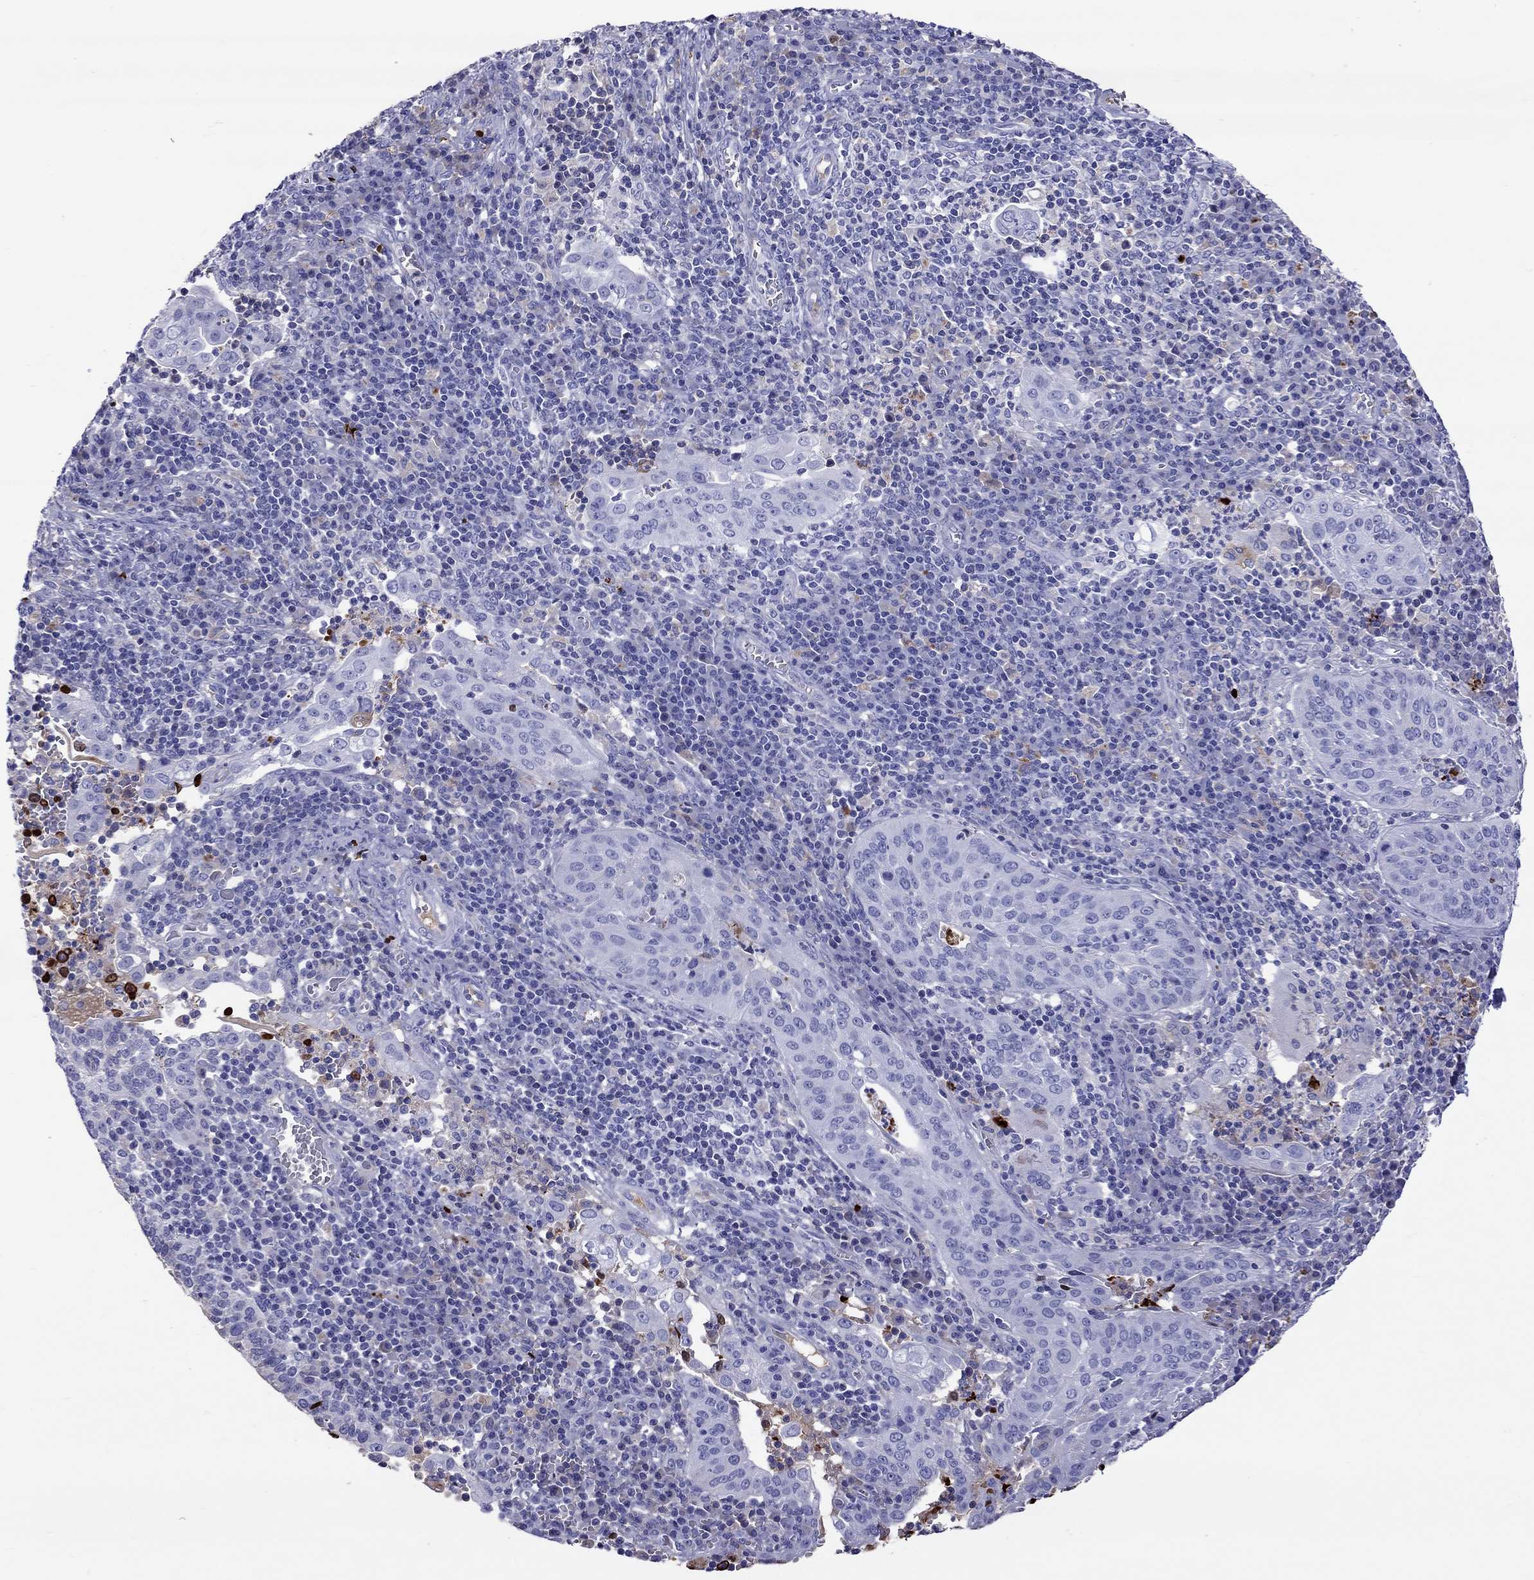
{"staining": {"intensity": "negative", "quantity": "none", "location": "none"}, "tissue": "cervical cancer", "cell_type": "Tumor cells", "image_type": "cancer", "snomed": [{"axis": "morphology", "description": "Squamous cell carcinoma, NOS"}, {"axis": "topography", "description": "Cervix"}], "caption": "The image demonstrates no staining of tumor cells in cervical squamous cell carcinoma. (Immunohistochemistry (ihc), brightfield microscopy, high magnification).", "gene": "SERPINA3", "patient": {"sex": "female", "age": 39}}